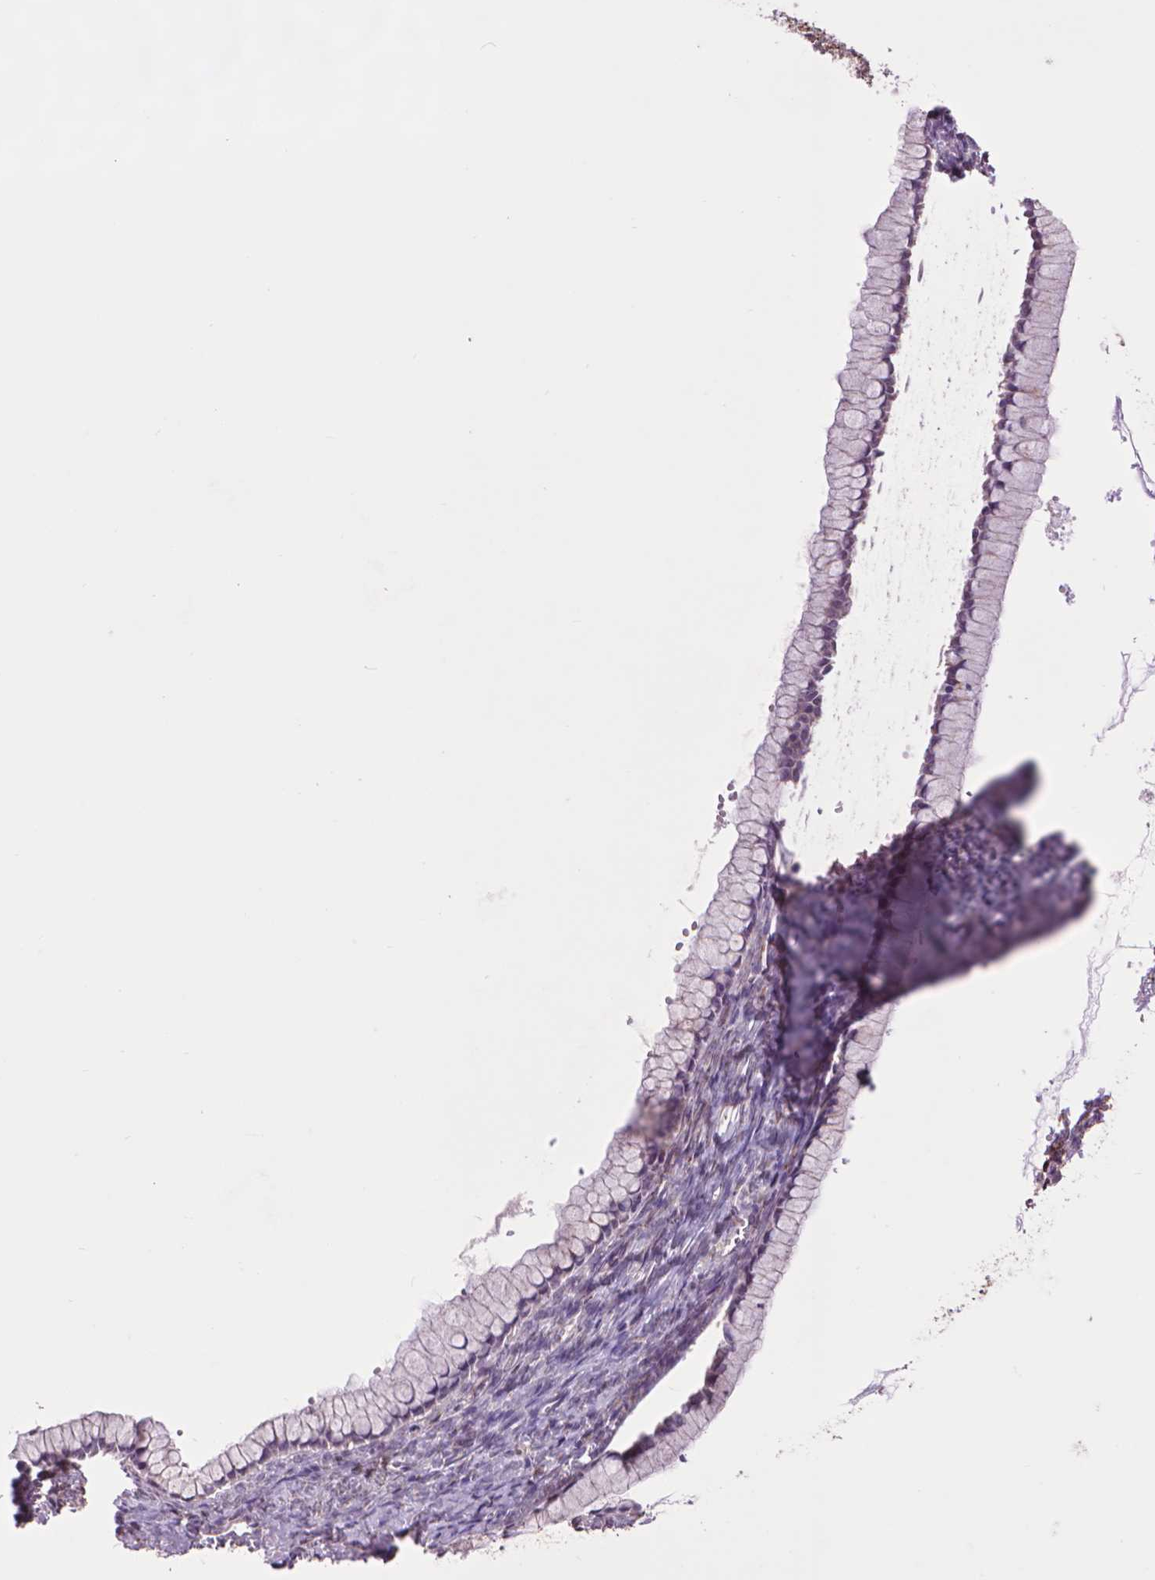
{"staining": {"intensity": "weak", "quantity": "25%-75%", "location": "cytoplasmic/membranous"}, "tissue": "ovarian cancer", "cell_type": "Tumor cells", "image_type": "cancer", "snomed": [{"axis": "morphology", "description": "Cystadenocarcinoma, mucinous, NOS"}, {"axis": "topography", "description": "Ovary"}], "caption": "Immunohistochemistry (IHC) histopathology image of neoplastic tissue: ovarian cancer stained using IHC demonstrates low levels of weak protein expression localized specifically in the cytoplasmic/membranous of tumor cells, appearing as a cytoplasmic/membranous brown color.", "gene": "GLB1", "patient": {"sex": "female", "age": 41}}